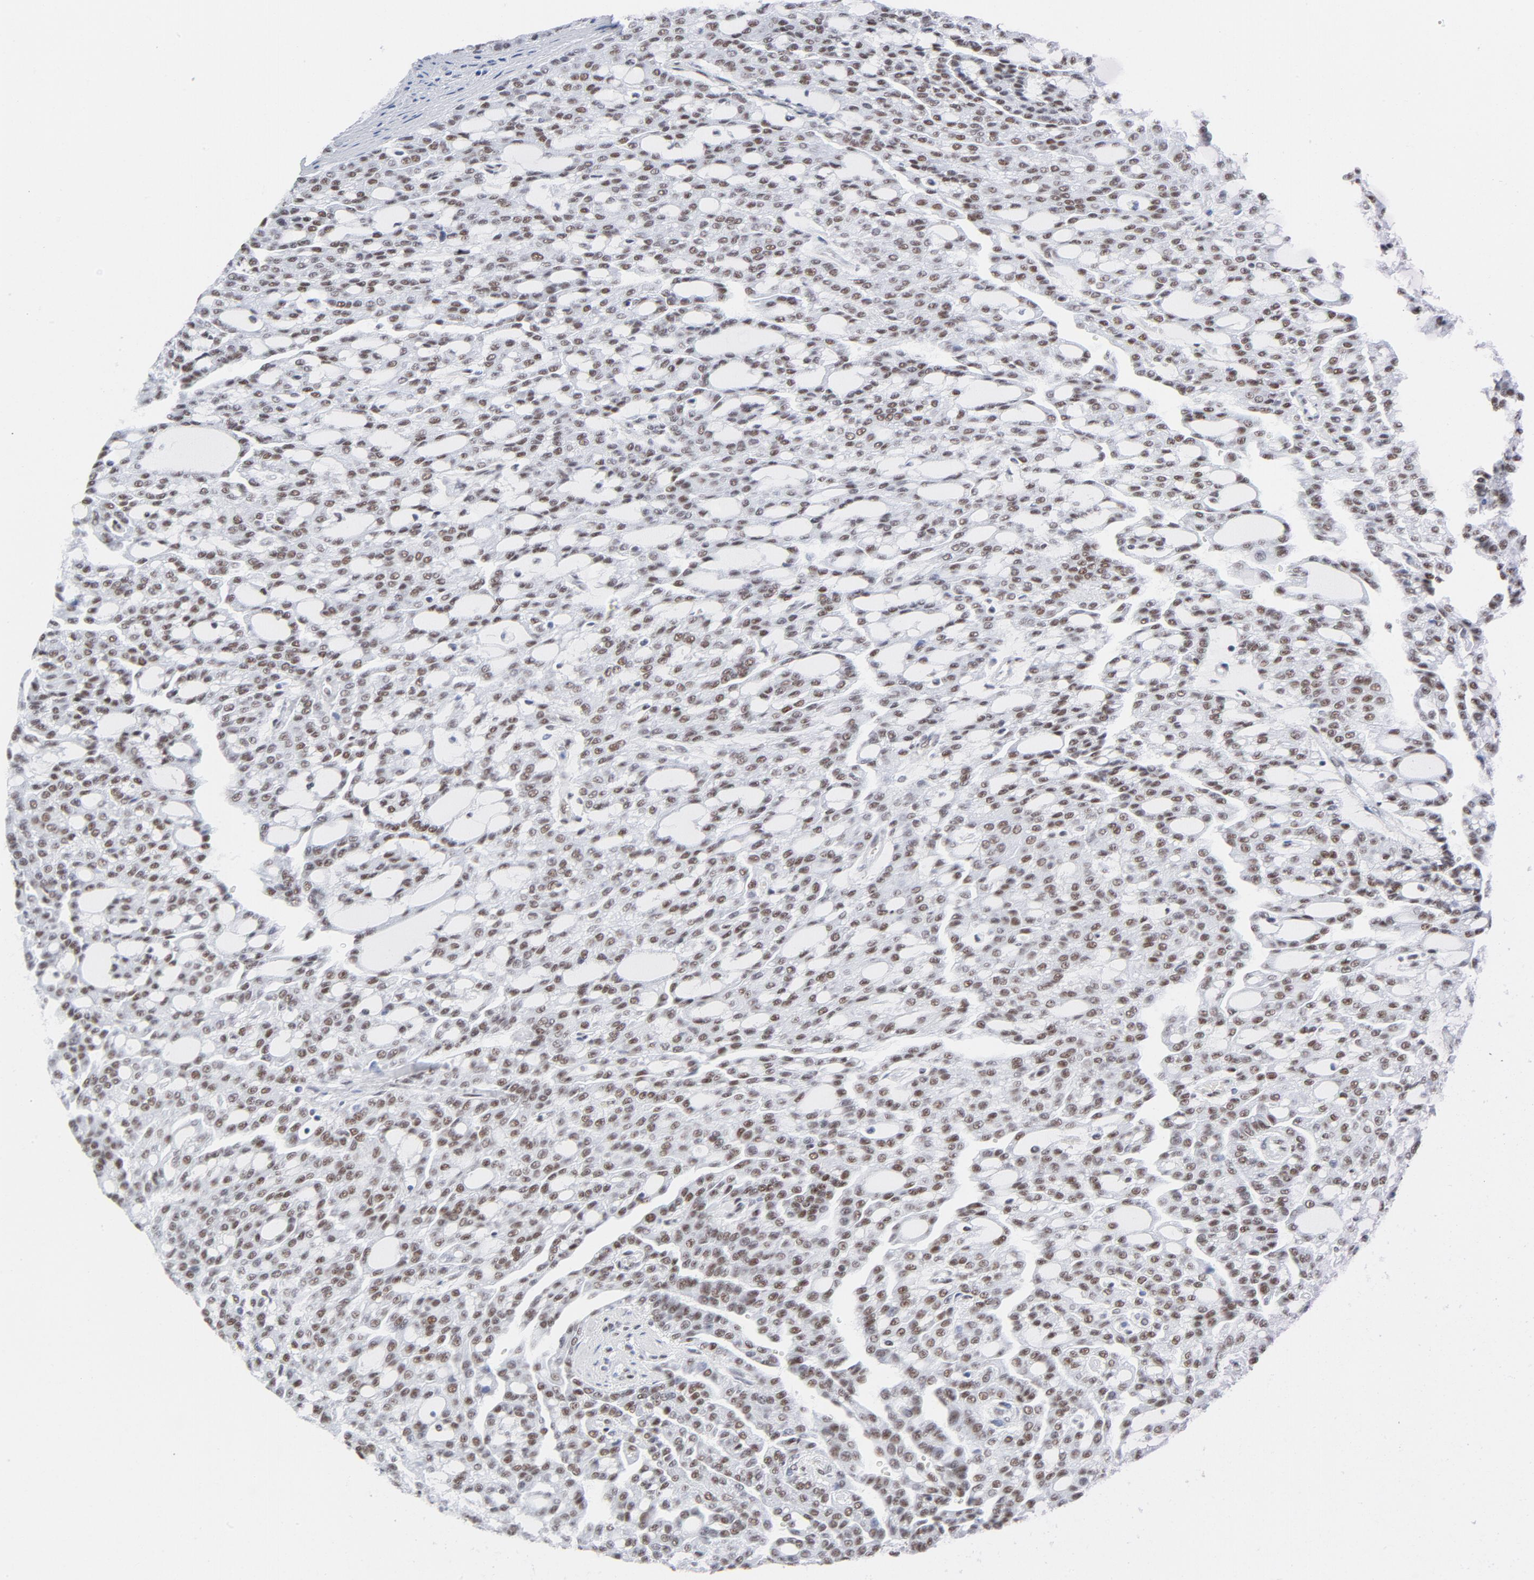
{"staining": {"intensity": "moderate", "quantity": "25%-75%", "location": "nuclear"}, "tissue": "renal cancer", "cell_type": "Tumor cells", "image_type": "cancer", "snomed": [{"axis": "morphology", "description": "Adenocarcinoma, NOS"}, {"axis": "topography", "description": "Kidney"}], "caption": "Immunohistochemical staining of renal cancer reveals moderate nuclear protein expression in approximately 25%-75% of tumor cells.", "gene": "ATF2", "patient": {"sex": "male", "age": 63}}